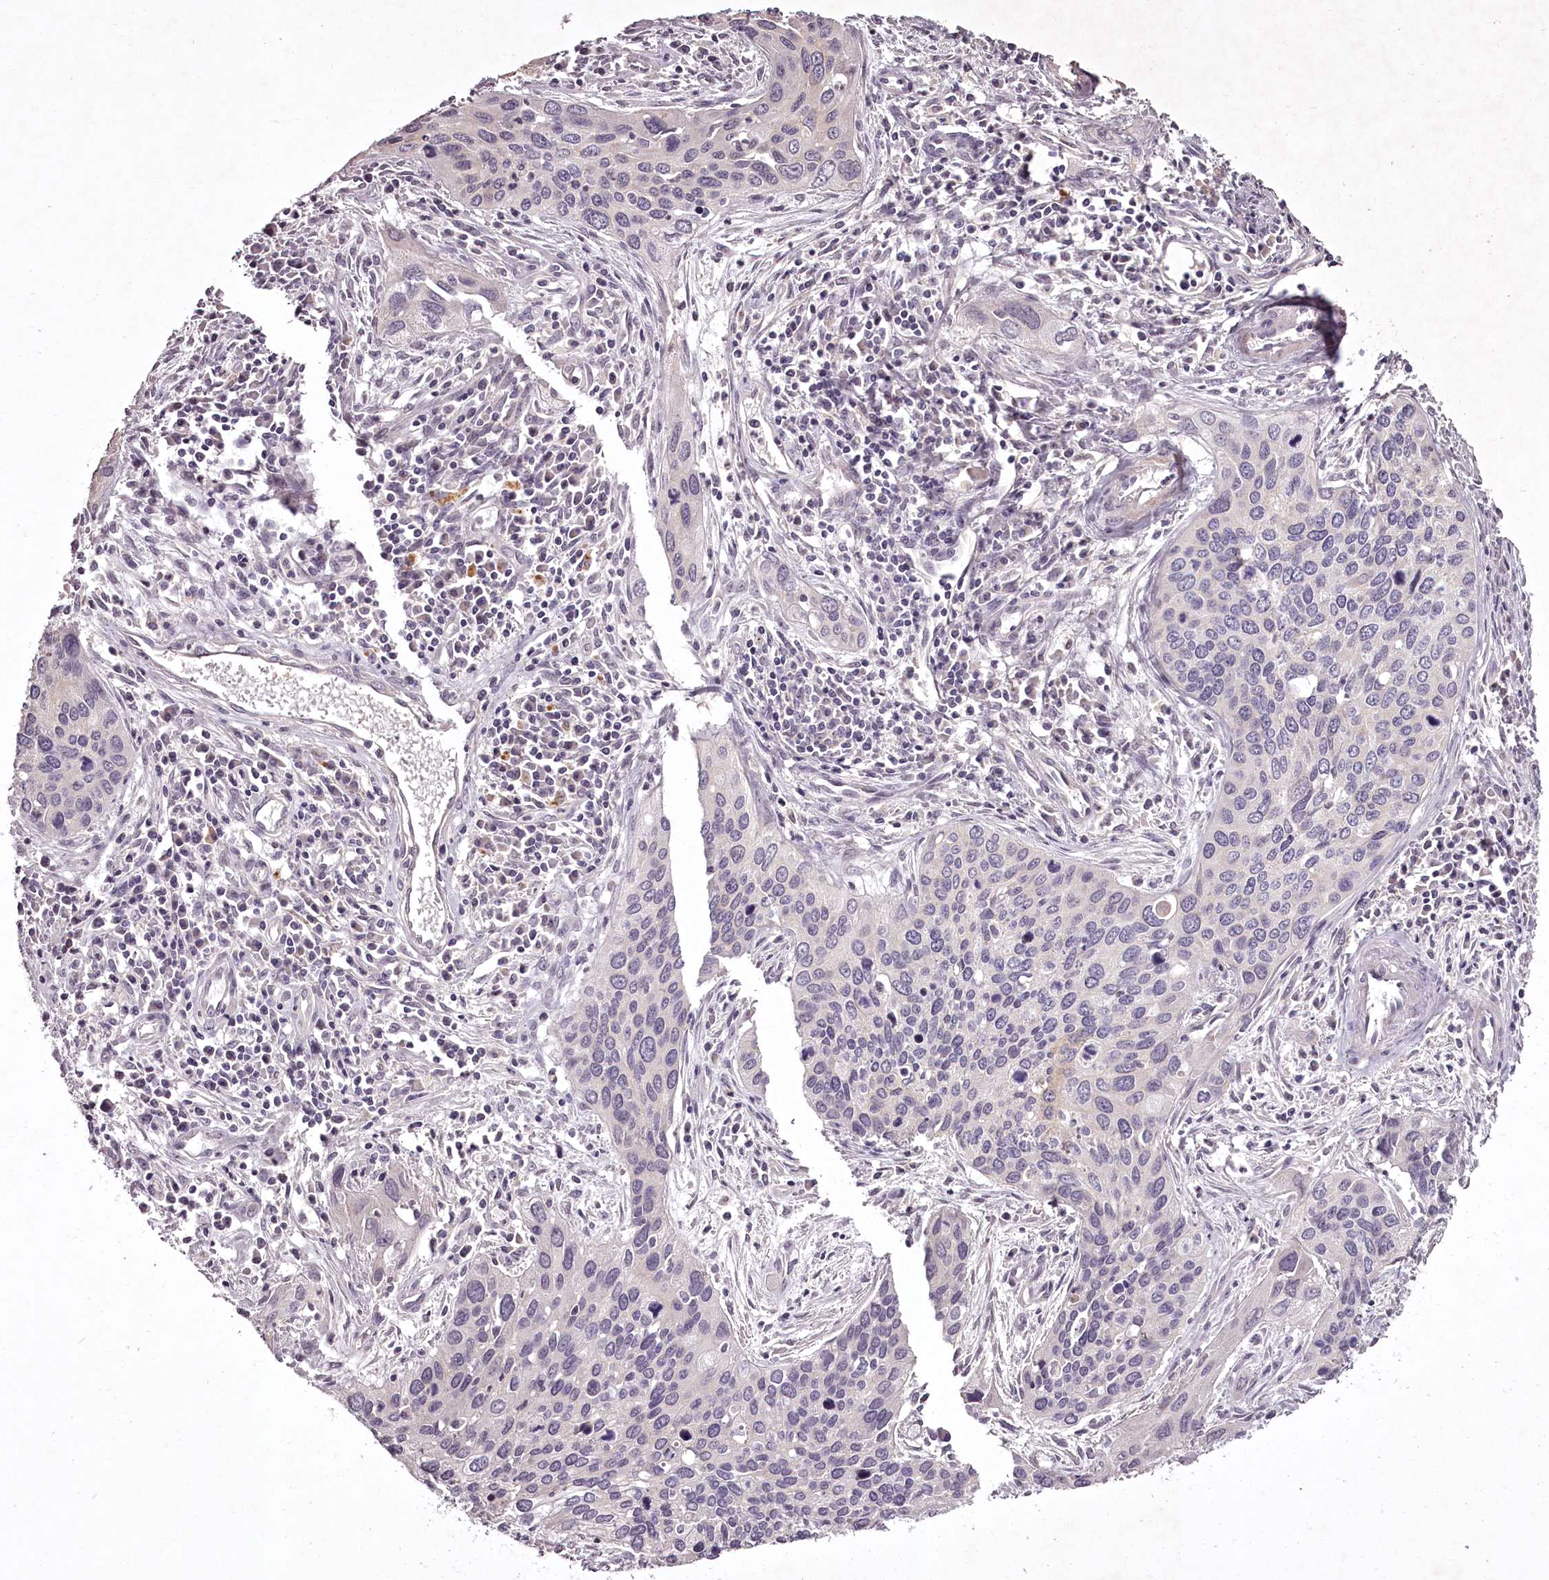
{"staining": {"intensity": "negative", "quantity": "none", "location": "none"}, "tissue": "cervical cancer", "cell_type": "Tumor cells", "image_type": "cancer", "snomed": [{"axis": "morphology", "description": "Squamous cell carcinoma, NOS"}, {"axis": "topography", "description": "Cervix"}], "caption": "The histopathology image shows no staining of tumor cells in squamous cell carcinoma (cervical).", "gene": "RBMXL2", "patient": {"sex": "female", "age": 55}}